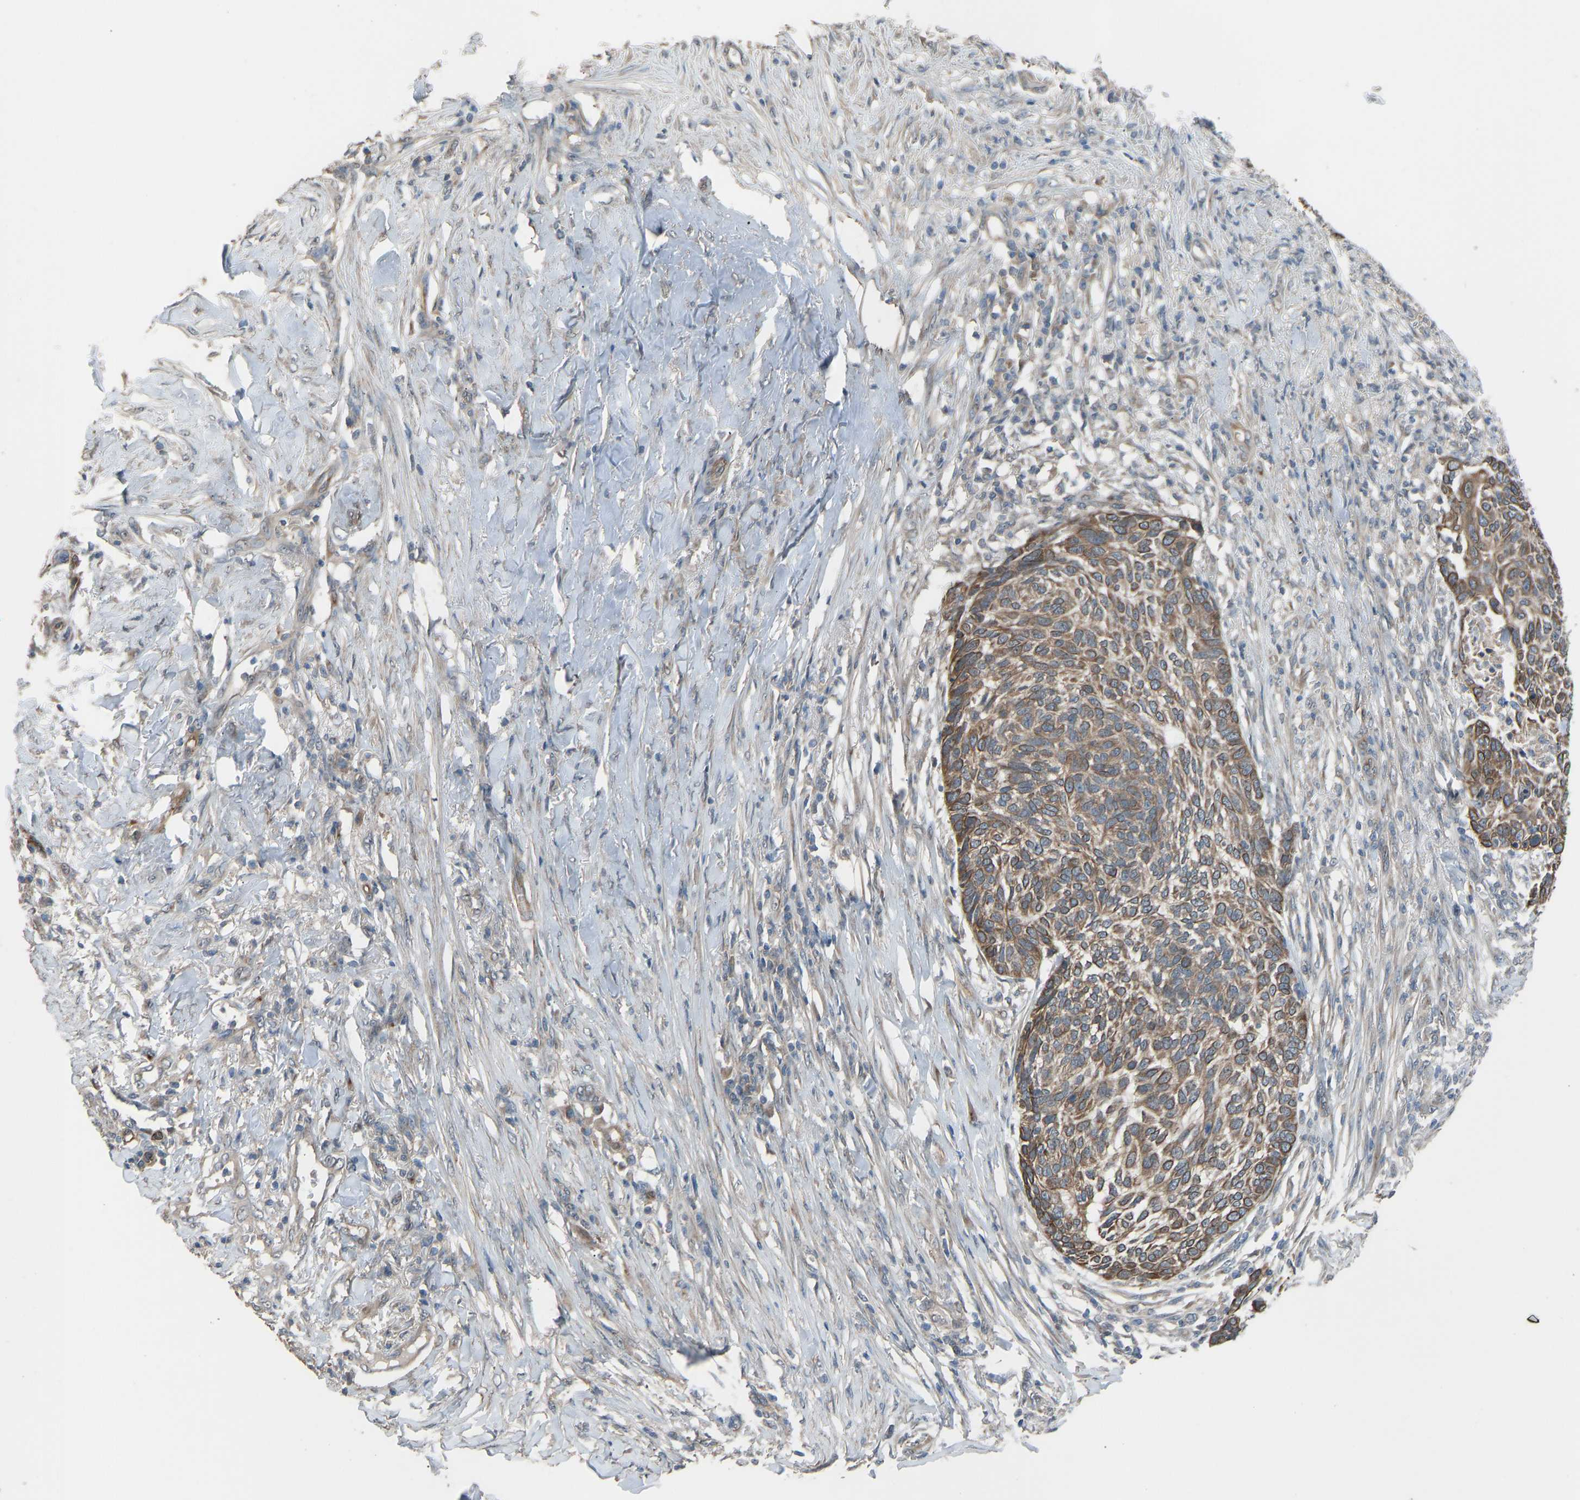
{"staining": {"intensity": "moderate", "quantity": ">75%", "location": "cytoplasmic/membranous"}, "tissue": "skin cancer", "cell_type": "Tumor cells", "image_type": "cancer", "snomed": [{"axis": "morphology", "description": "Basal cell carcinoma"}, {"axis": "topography", "description": "Skin"}], "caption": "This is an image of IHC staining of skin cancer, which shows moderate expression in the cytoplasmic/membranous of tumor cells.", "gene": "SLC43A1", "patient": {"sex": "male", "age": 85}}